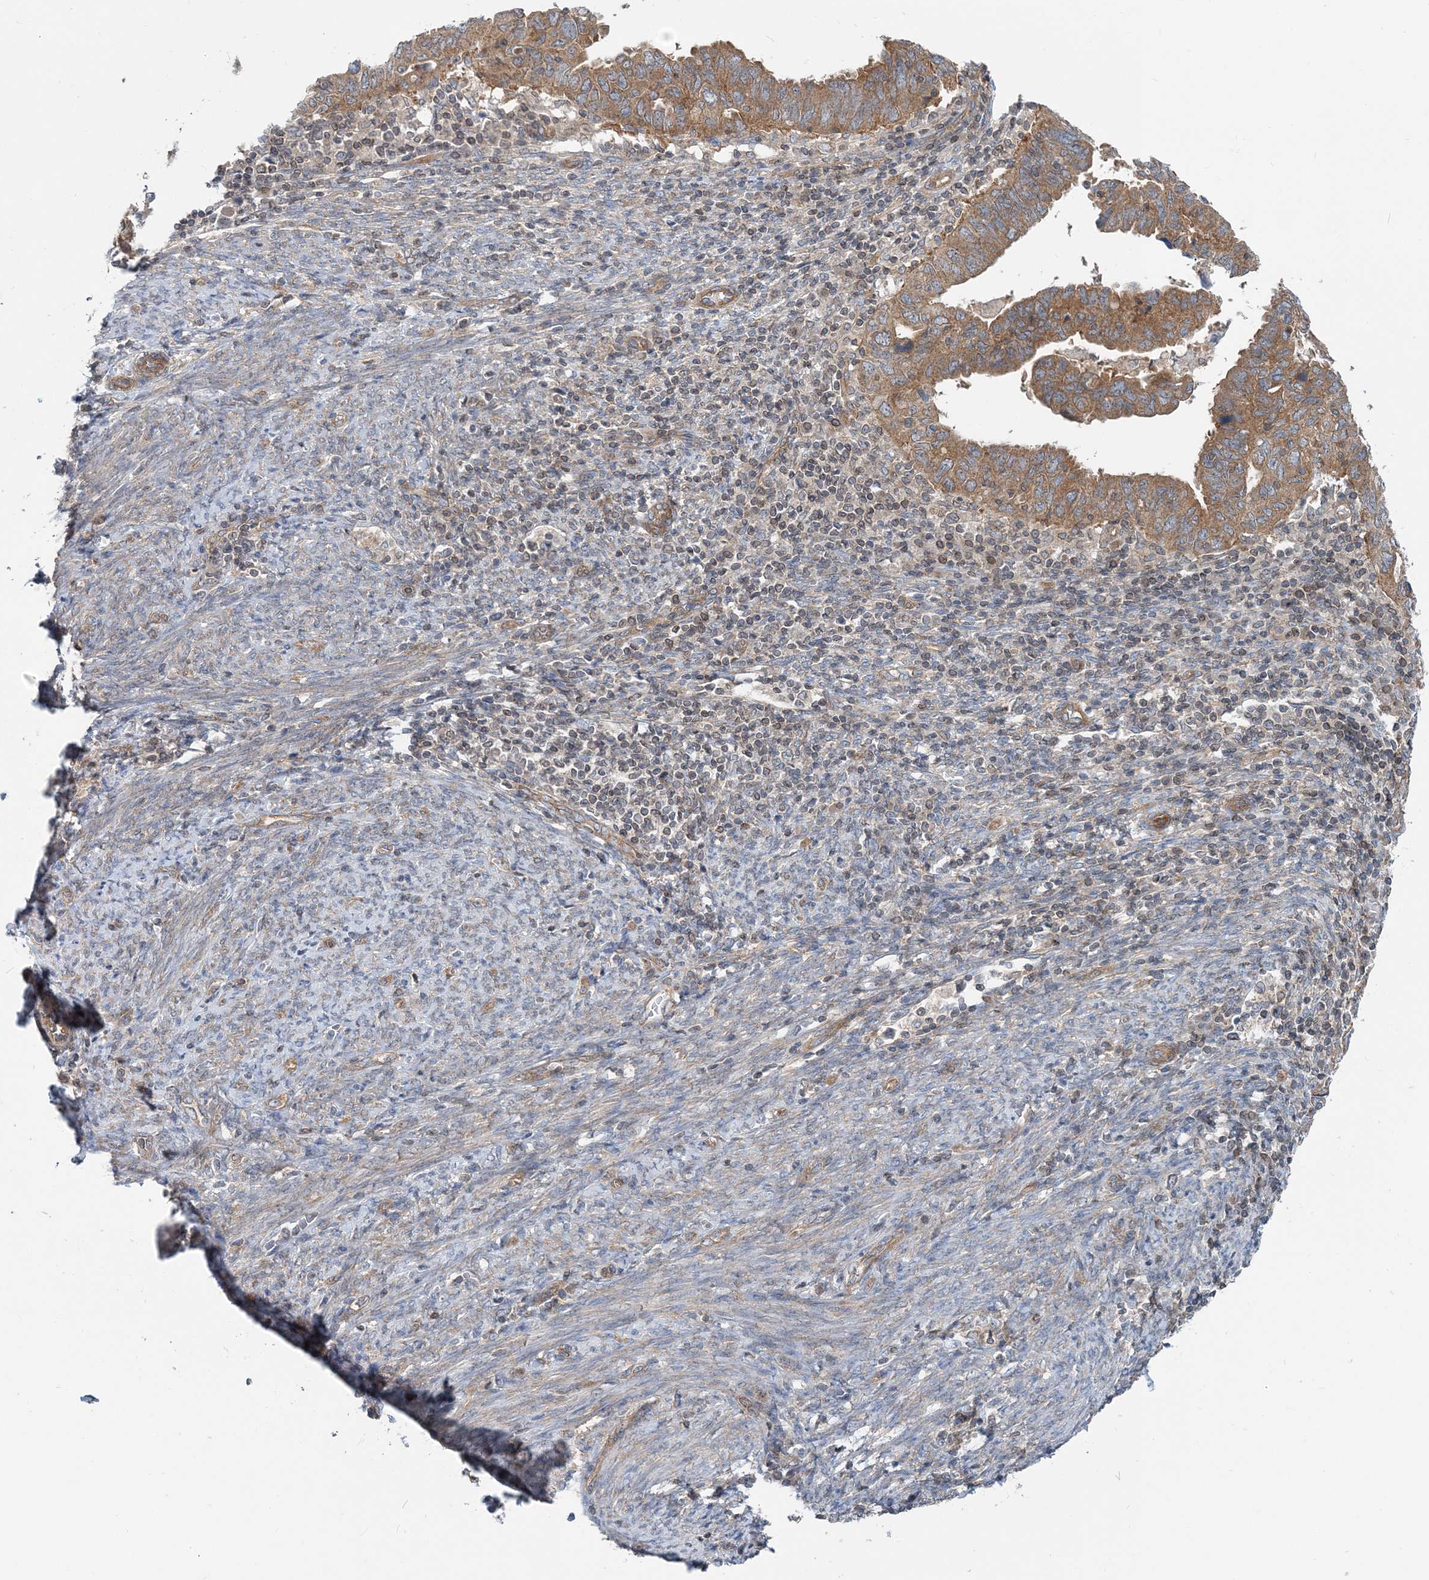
{"staining": {"intensity": "moderate", "quantity": ">75%", "location": "cytoplasmic/membranous"}, "tissue": "endometrial cancer", "cell_type": "Tumor cells", "image_type": "cancer", "snomed": [{"axis": "morphology", "description": "Adenocarcinoma, NOS"}, {"axis": "topography", "description": "Uterus"}], "caption": "DAB (3,3'-diaminobenzidine) immunohistochemical staining of endometrial cancer (adenocarcinoma) exhibits moderate cytoplasmic/membranous protein positivity in approximately >75% of tumor cells.", "gene": "MOB4", "patient": {"sex": "female", "age": 77}}